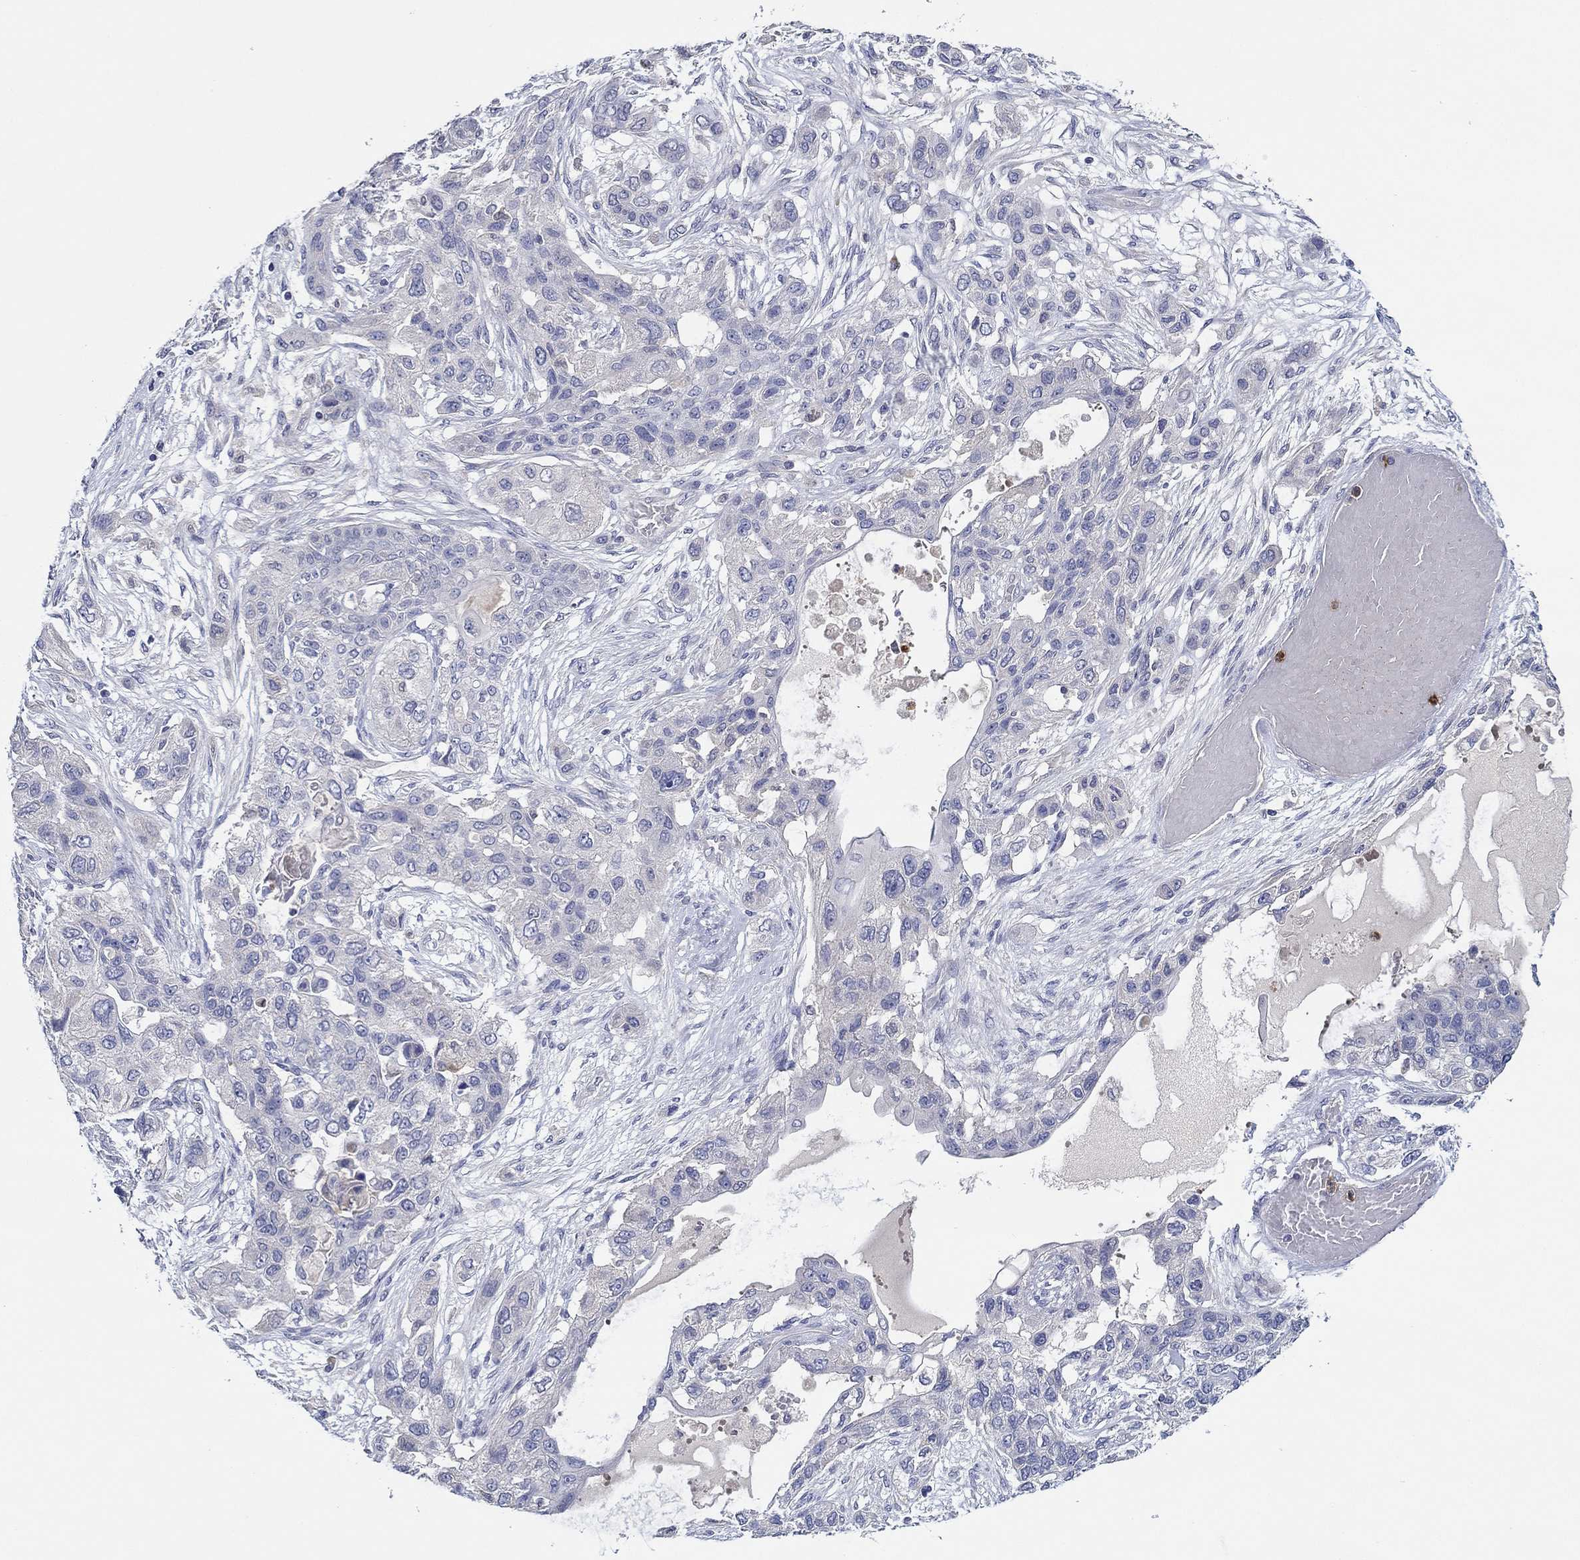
{"staining": {"intensity": "negative", "quantity": "none", "location": "none"}, "tissue": "lung cancer", "cell_type": "Tumor cells", "image_type": "cancer", "snomed": [{"axis": "morphology", "description": "Squamous cell carcinoma, NOS"}, {"axis": "topography", "description": "Lung"}], "caption": "IHC histopathology image of human lung cancer stained for a protein (brown), which reveals no expression in tumor cells.", "gene": "CHIT1", "patient": {"sex": "female", "age": 70}}